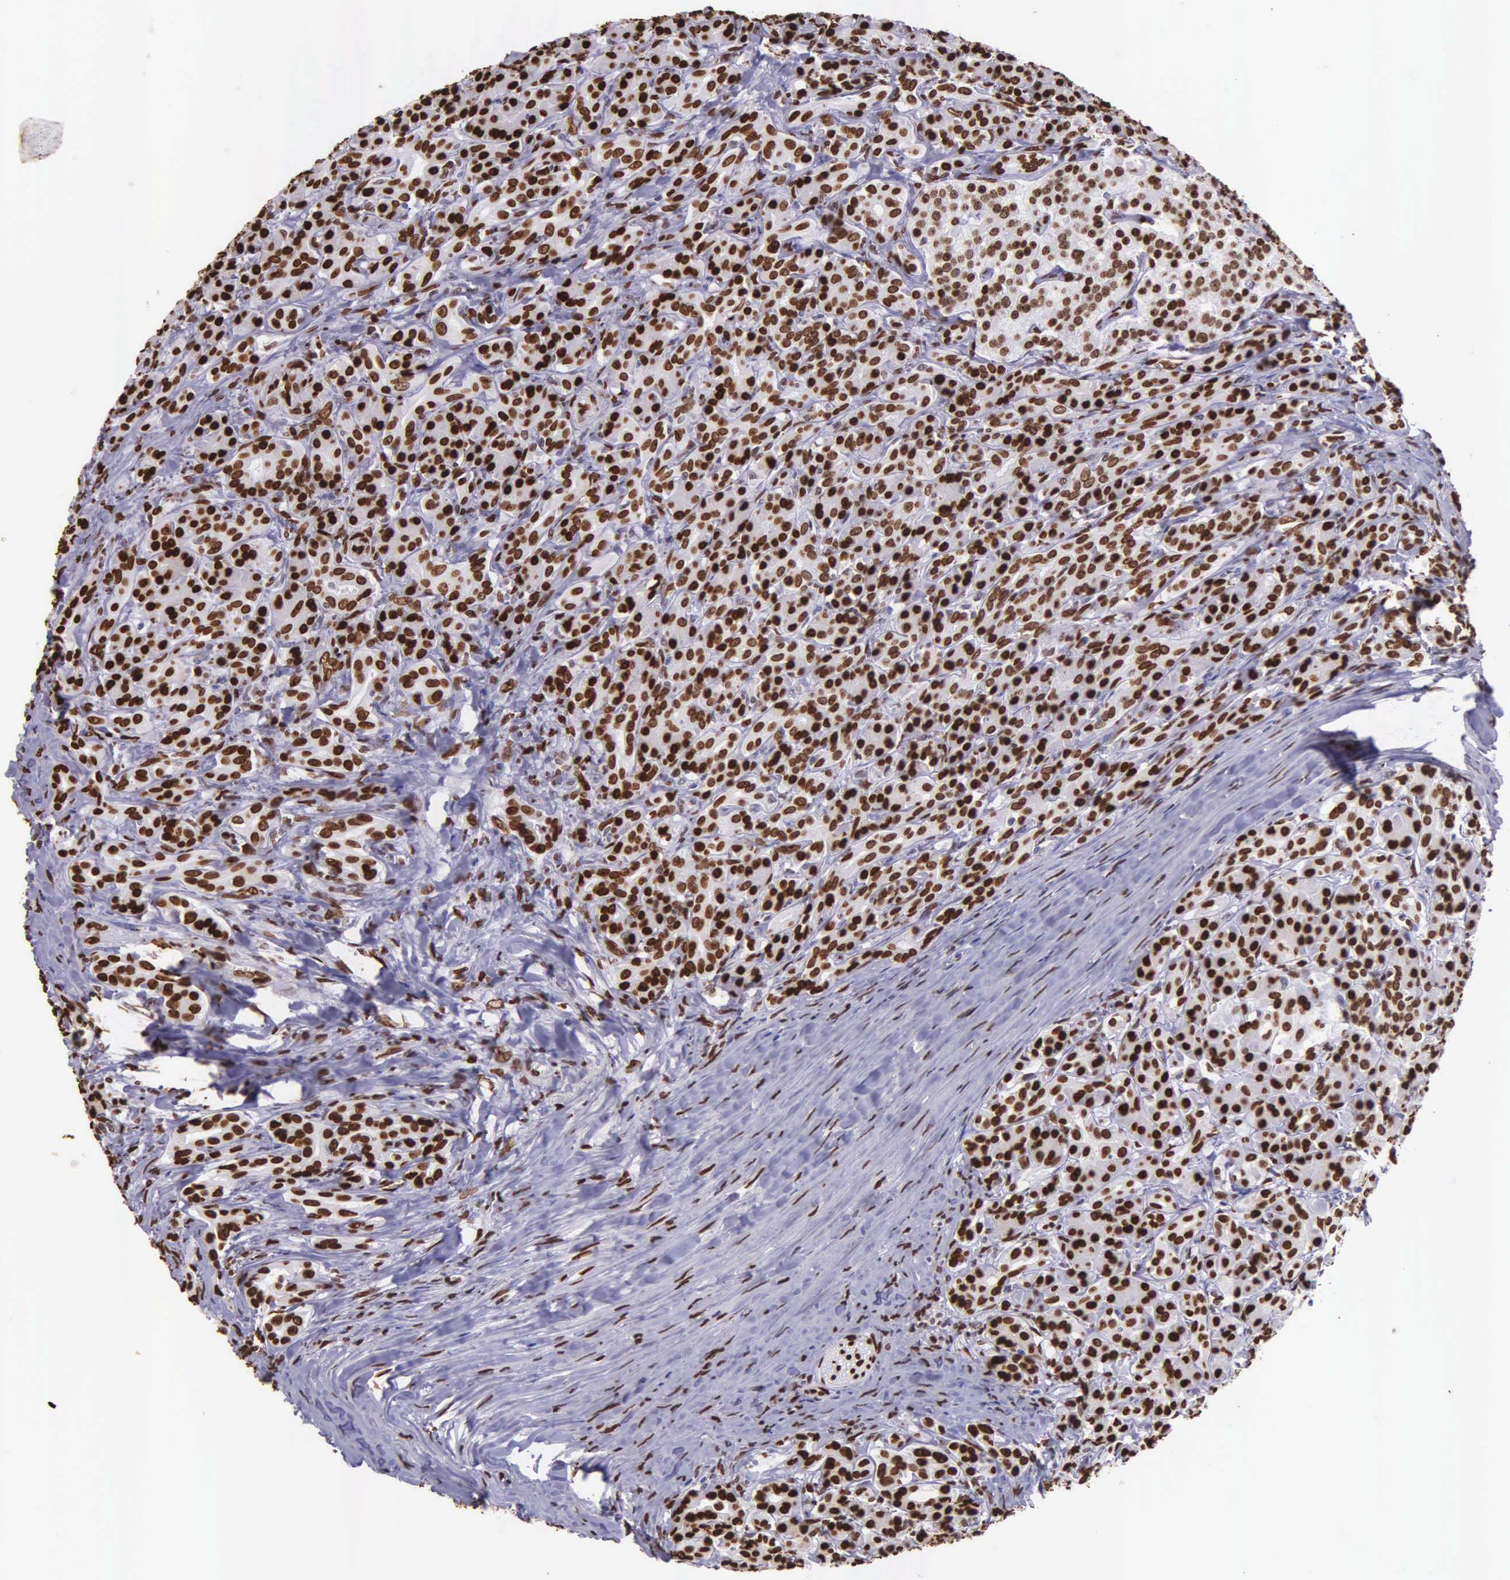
{"staining": {"intensity": "strong", "quantity": ">75%", "location": "nuclear"}, "tissue": "pancreas", "cell_type": "Exocrine glandular cells", "image_type": "normal", "snomed": [{"axis": "morphology", "description": "Normal tissue, NOS"}, {"axis": "topography", "description": "Lymph node"}, {"axis": "topography", "description": "Pancreas"}], "caption": "Approximately >75% of exocrine glandular cells in normal pancreas display strong nuclear protein positivity as visualized by brown immunohistochemical staining.", "gene": "H1", "patient": {"sex": "male", "age": 59}}